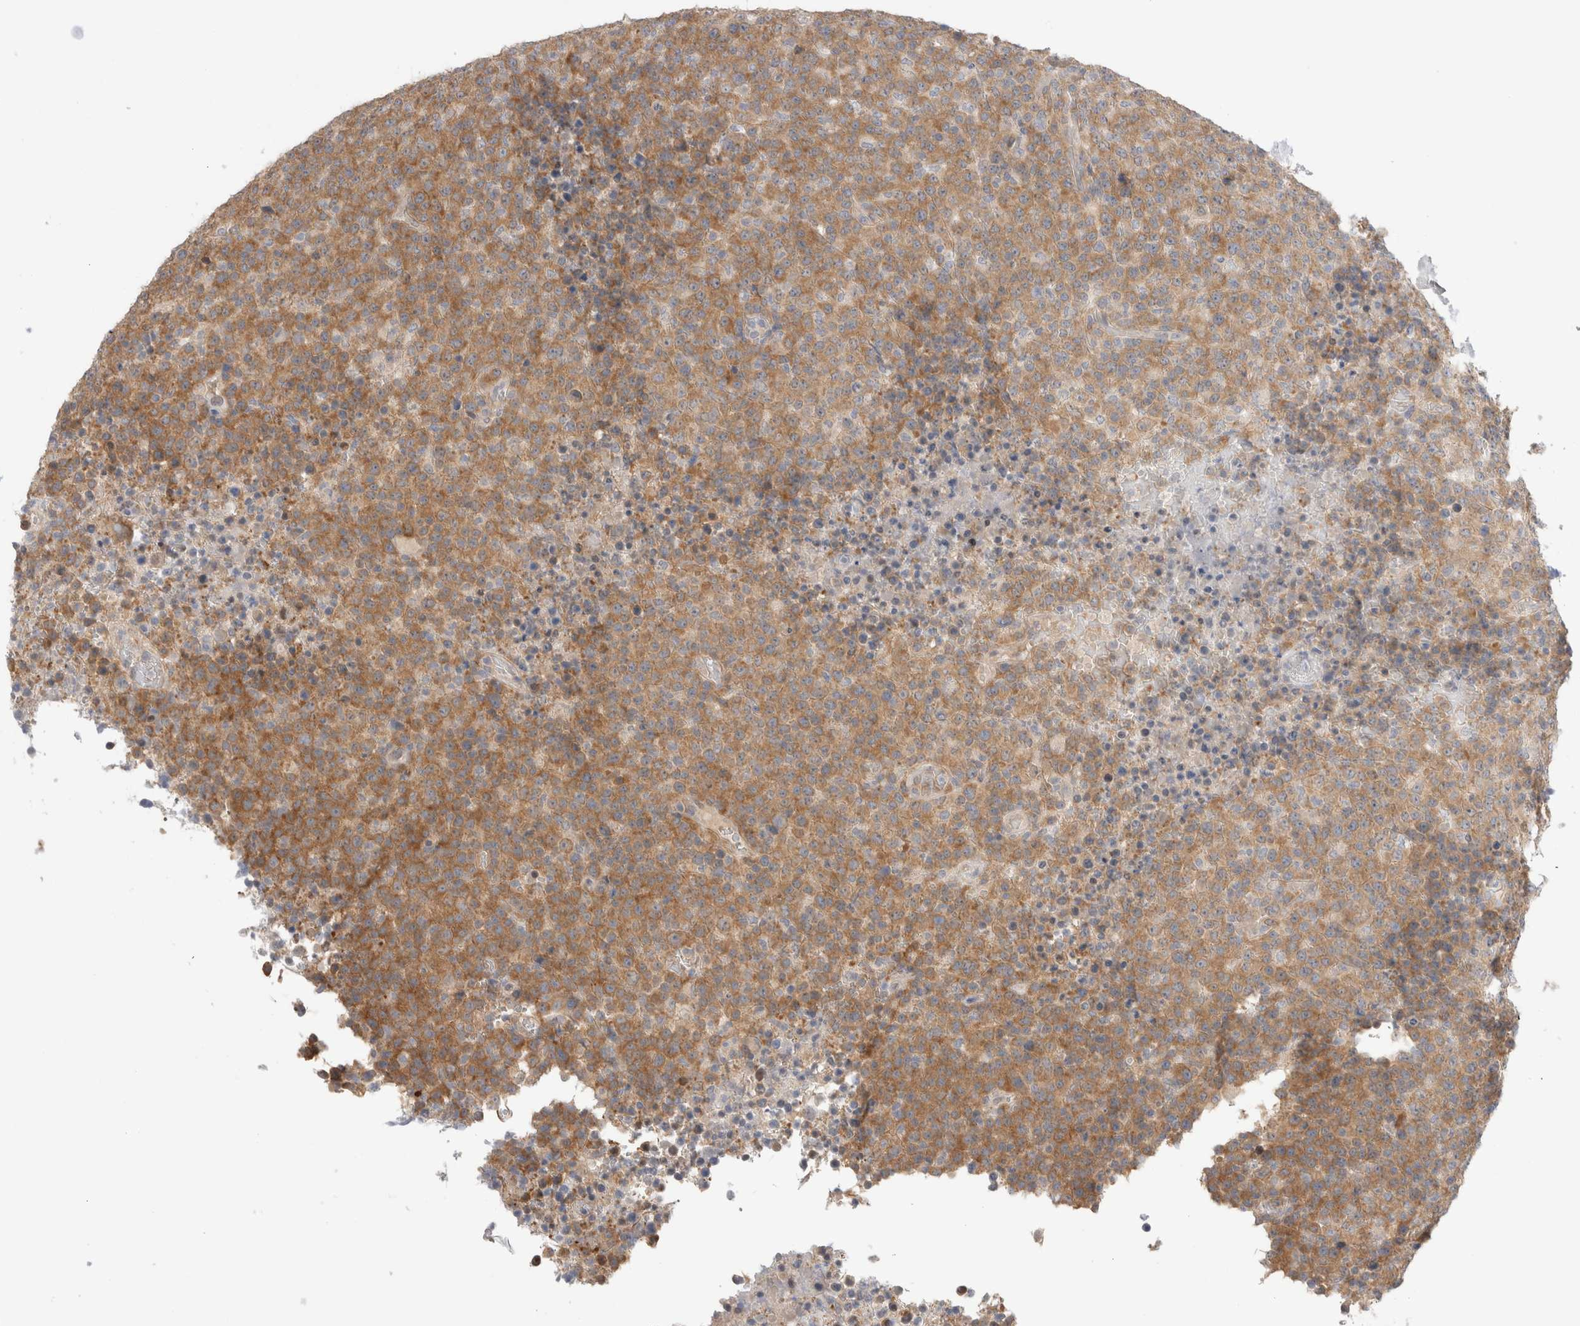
{"staining": {"intensity": "moderate", "quantity": "25%-75%", "location": "cytoplasmic/membranous"}, "tissue": "lymphoma", "cell_type": "Tumor cells", "image_type": "cancer", "snomed": [{"axis": "morphology", "description": "Malignant lymphoma, non-Hodgkin's type, High grade"}, {"axis": "topography", "description": "Lymph node"}], "caption": "Tumor cells display moderate cytoplasmic/membranous positivity in about 25%-75% of cells in lymphoma.", "gene": "NDOR1", "patient": {"sex": "male", "age": 13}}